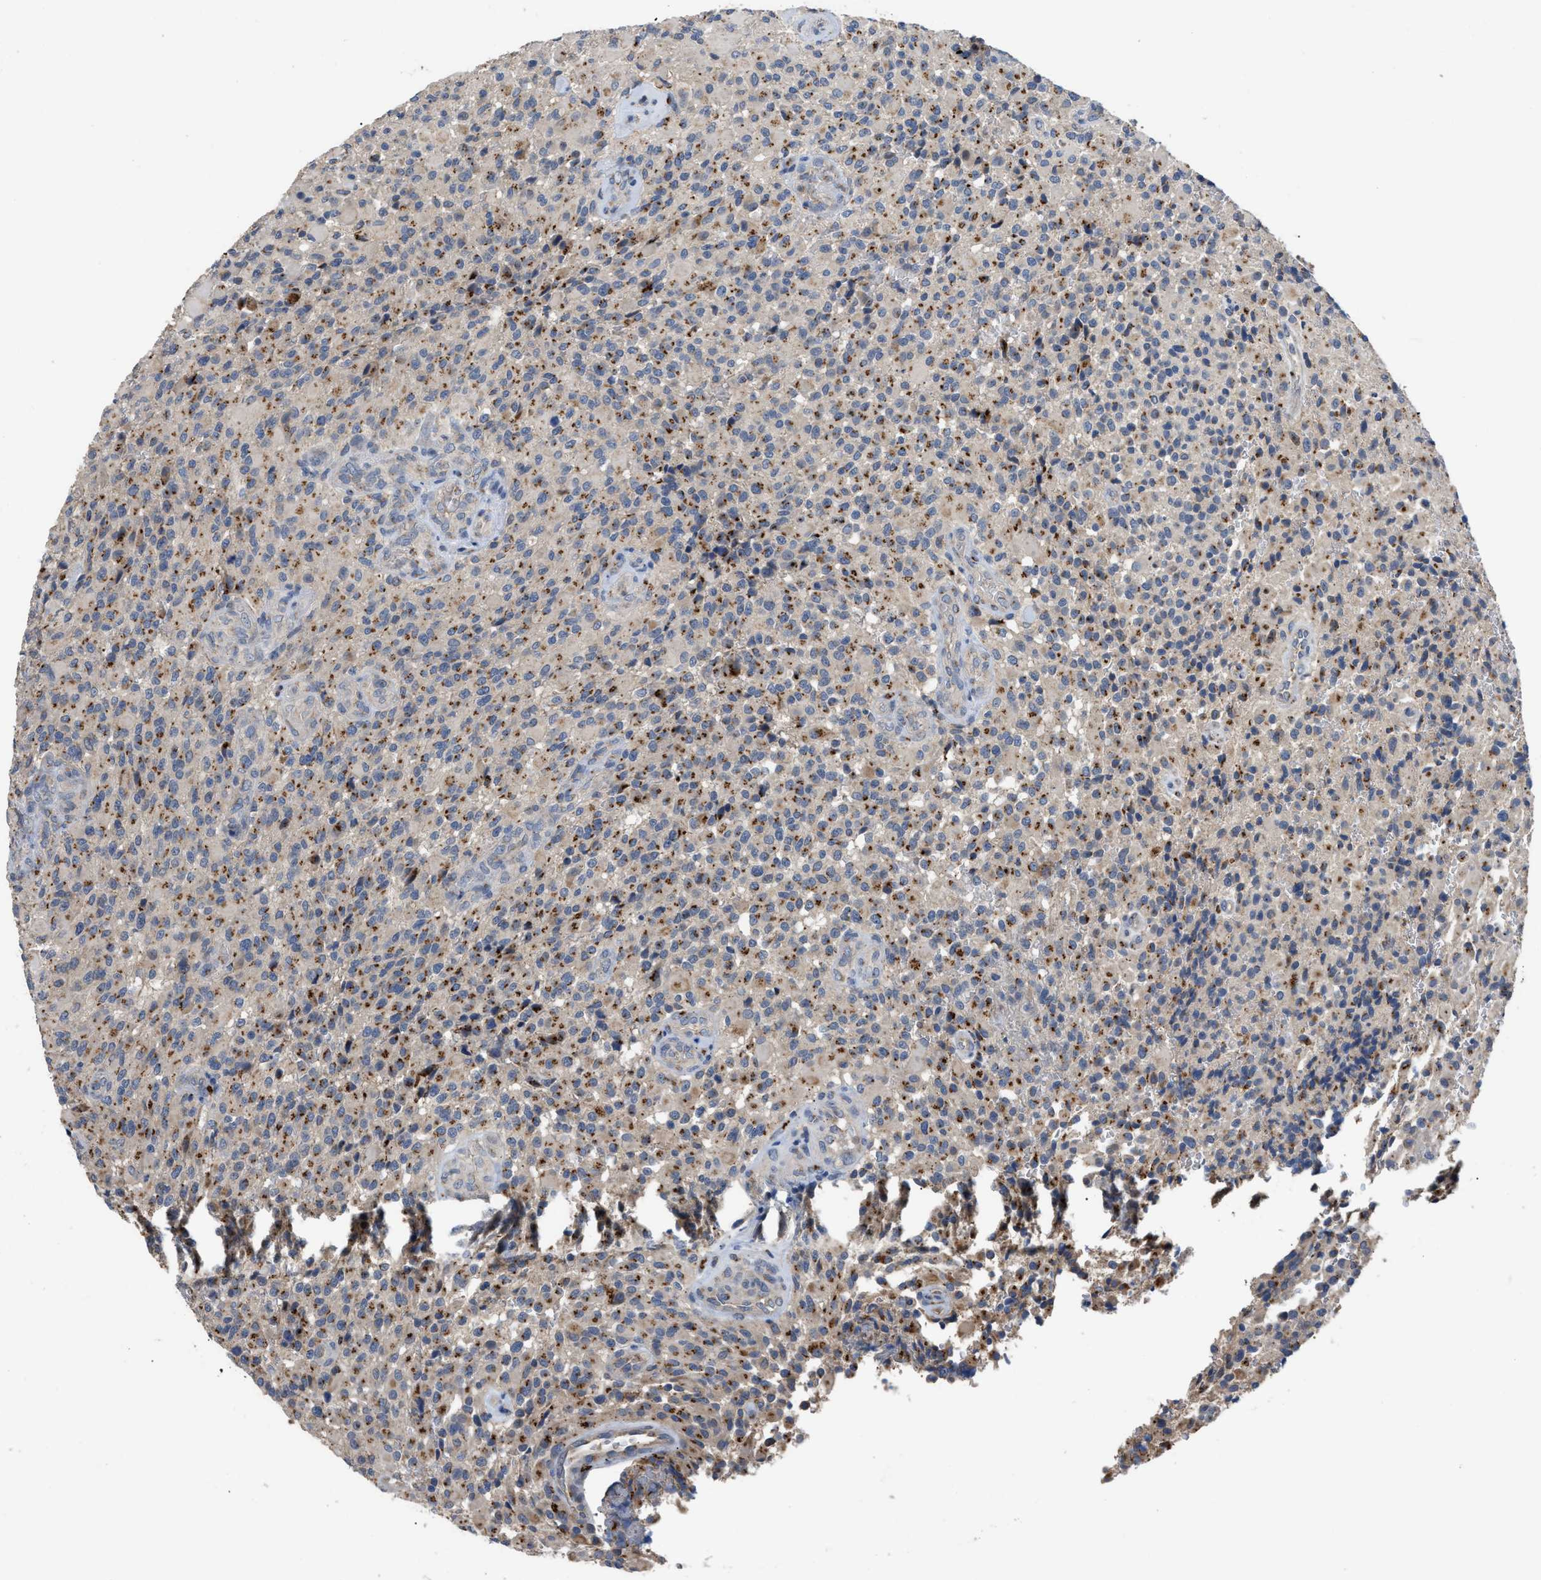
{"staining": {"intensity": "moderate", "quantity": "25%-75%", "location": "cytoplasmic/membranous"}, "tissue": "glioma", "cell_type": "Tumor cells", "image_type": "cancer", "snomed": [{"axis": "morphology", "description": "Glioma, malignant, High grade"}, {"axis": "topography", "description": "Brain"}], "caption": "Moderate cytoplasmic/membranous staining is present in about 25%-75% of tumor cells in malignant glioma (high-grade).", "gene": "SIK2", "patient": {"sex": "male", "age": 71}}